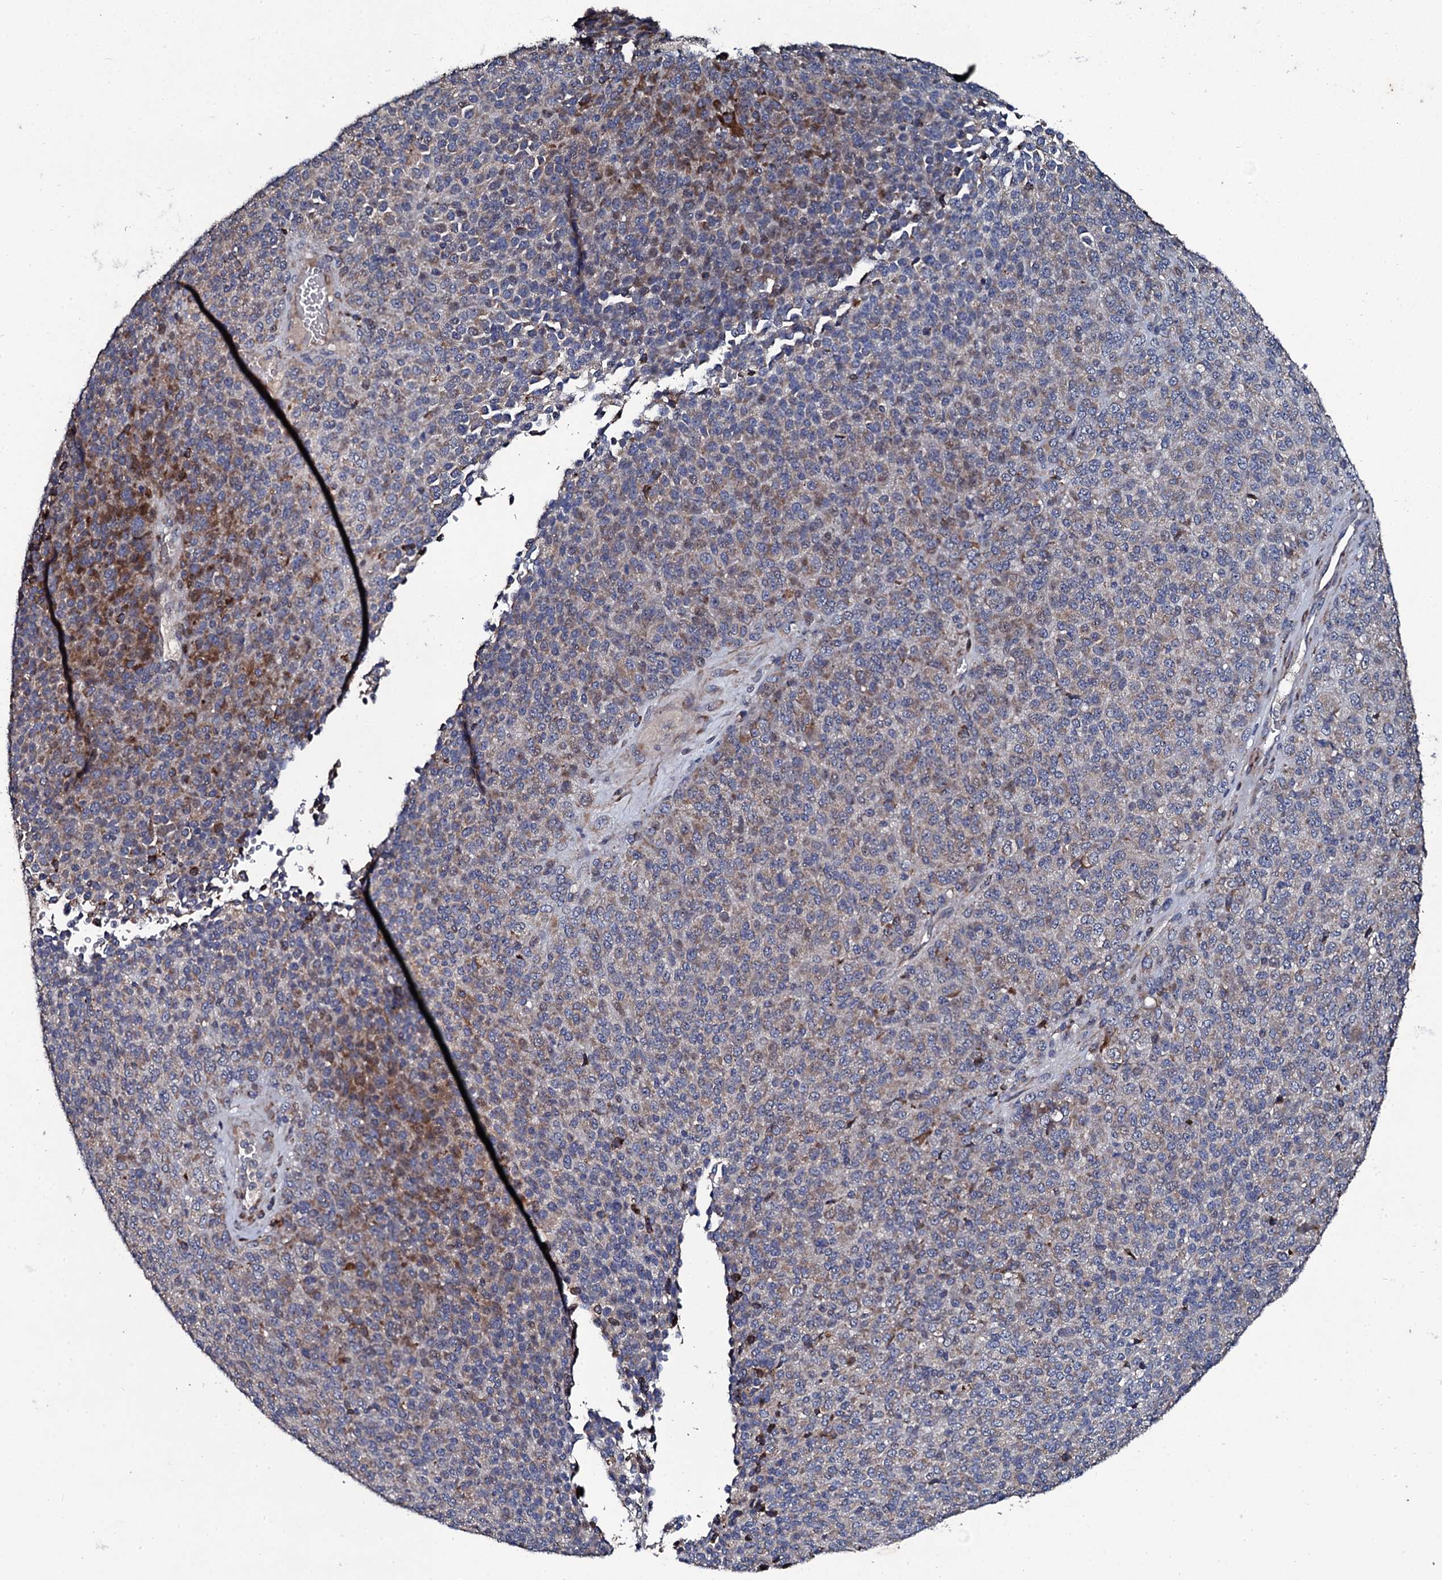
{"staining": {"intensity": "moderate", "quantity": "<25%", "location": "cytoplasmic/membranous"}, "tissue": "melanoma", "cell_type": "Tumor cells", "image_type": "cancer", "snomed": [{"axis": "morphology", "description": "Malignant melanoma, Metastatic site"}, {"axis": "topography", "description": "Brain"}], "caption": "Brown immunohistochemical staining in melanoma reveals moderate cytoplasmic/membranous positivity in approximately <25% of tumor cells. Nuclei are stained in blue.", "gene": "LRRC28", "patient": {"sex": "female", "age": 56}}